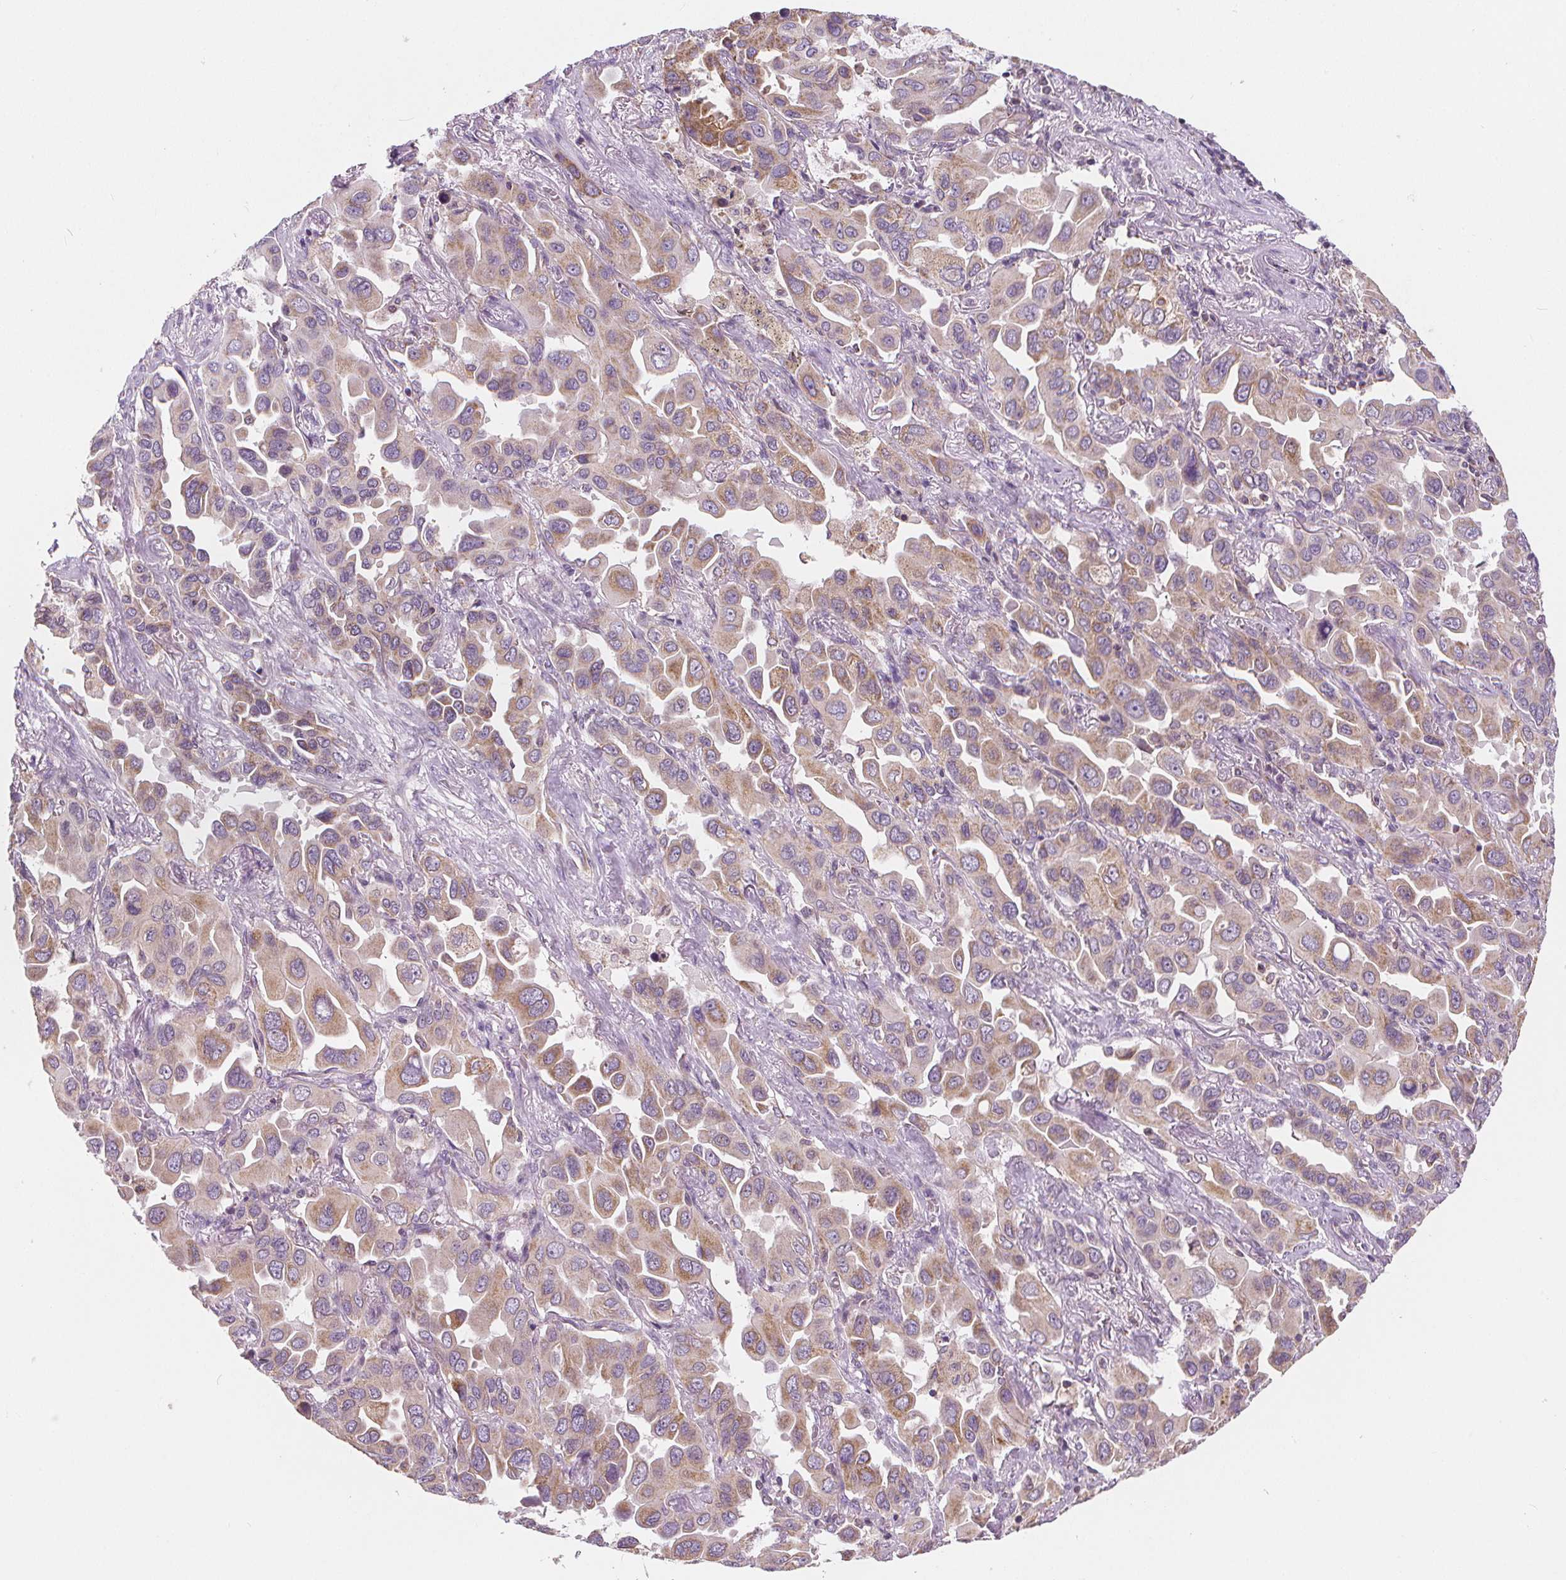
{"staining": {"intensity": "weak", "quantity": ">75%", "location": "cytoplasmic/membranous"}, "tissue": "lung cancer", "cell_type": "Tumor cells", "image_type": "cancer", "snomed": [{"axis": "morphology", "description": "Adenocarcinoma, NOS"}, {"axis": "topography", "description": "Lung"}], "caption": "Weak cytoplasmic/membranous staining is present in about >75% of tumor cells in lung cancer. (brown staining indicates protein expression, while blue staining denotes nuclei).", "gene": "RAB20", "patient": {"sex": "male", "age": 64}}